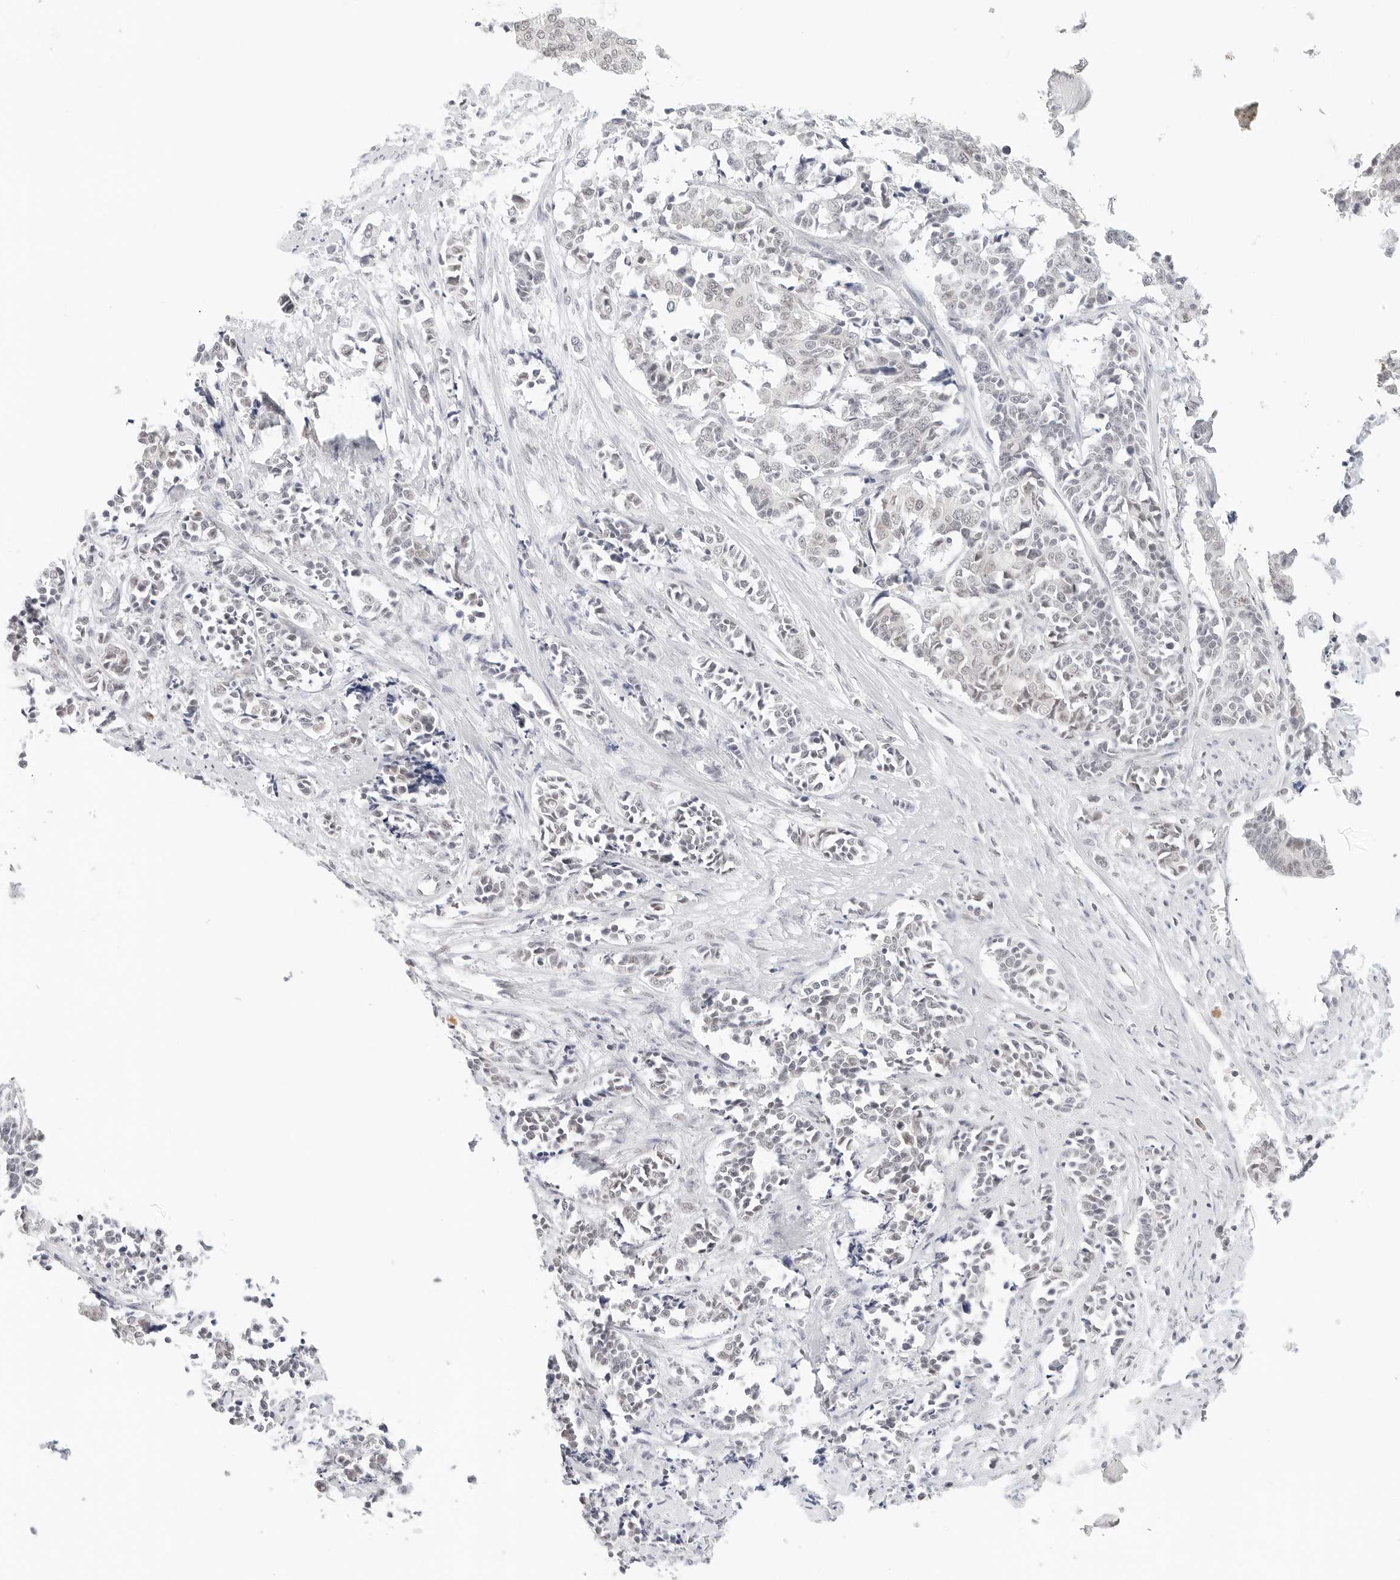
{"staining": {"intensity": "negative", "quantity": "none", "location": "none"}, "tissue": "cervical cancer", "cell_type": "Tumor cells", "image_type": "cancer", "snomed": [{"axis": "morphology", "description": "Normal tissue, NOS"}, {"axis": "morphology", "description": "Squamous cell carcinoma, NOS"}, {"axis": "topography", "description": "Cervix"}], "caption": "A high-resolution histopathology image shows immunohistochemistry (IHC) staining of cervical squamous cell carcinoma, which exhibits no significant staining in tumor cells.", "gene": "NEO1", "patient": {"sex": "female", "age": 35}}